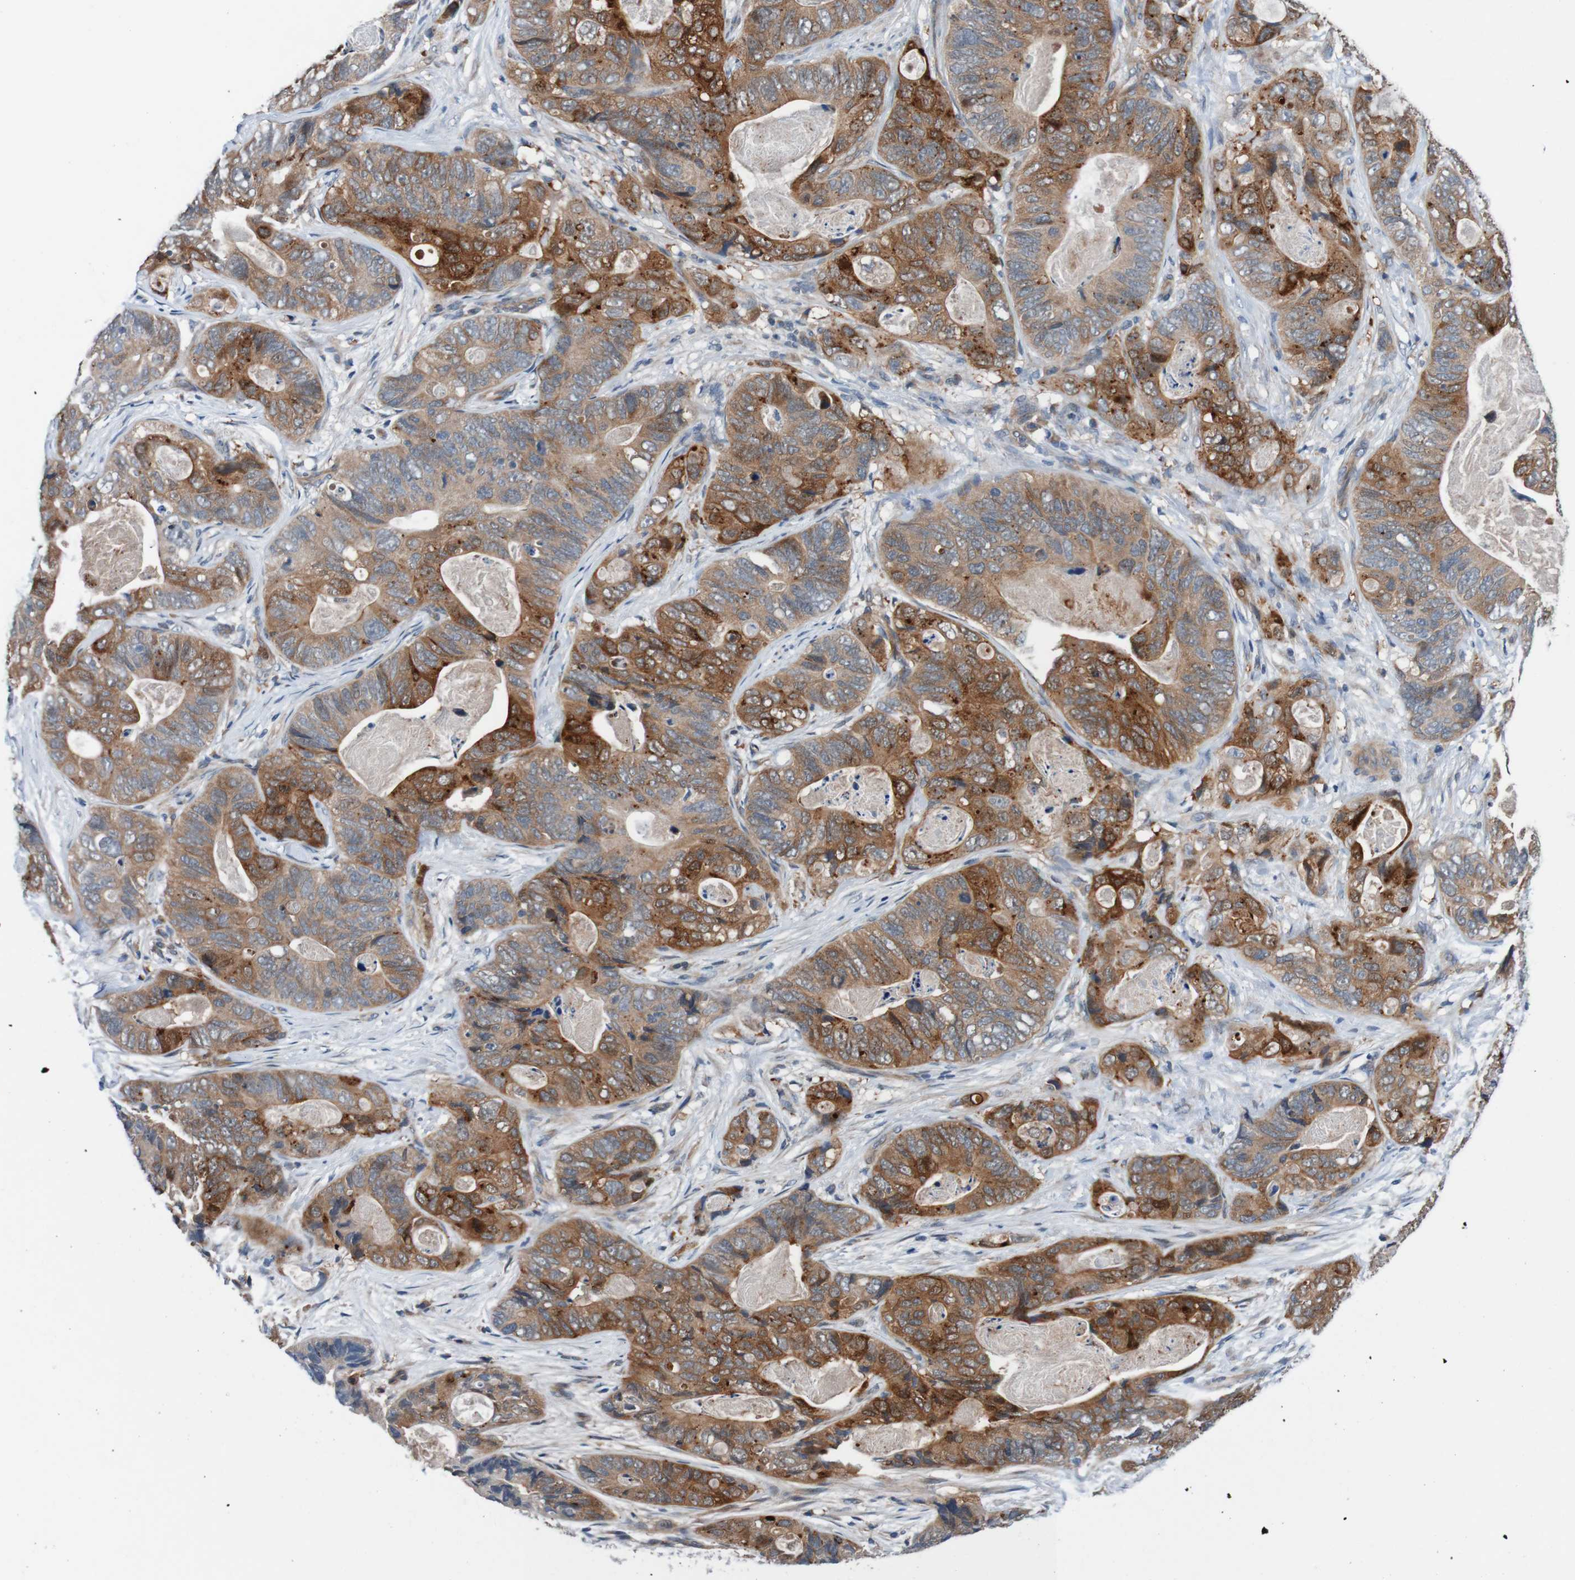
{"staining": {"intensity": "strong", "quantity": "25%-75%", "location": "cytoplasmic/membranous"}, "tissue": "stomach cancer", "cell_type": "Tumor cells", "image_type": "cancer", "snomed": [{"axis": "morphology", "description": "Adenocarcinoma, NOS"}, {"axis": "topography", "description": "Stomach"}], "caption": "Protein analysis of adenocarcinoma (stomach) tissue displays strong cytoplasmic/membranous expression in approximately 25%-75% of tumor cells. The staining was performed using DAB, with brown indicating positive protein expression. Nuclei are stained blue with hematoxylin.", "gene": "CPED1", "patient": {"sex": "female", "age": 89}}